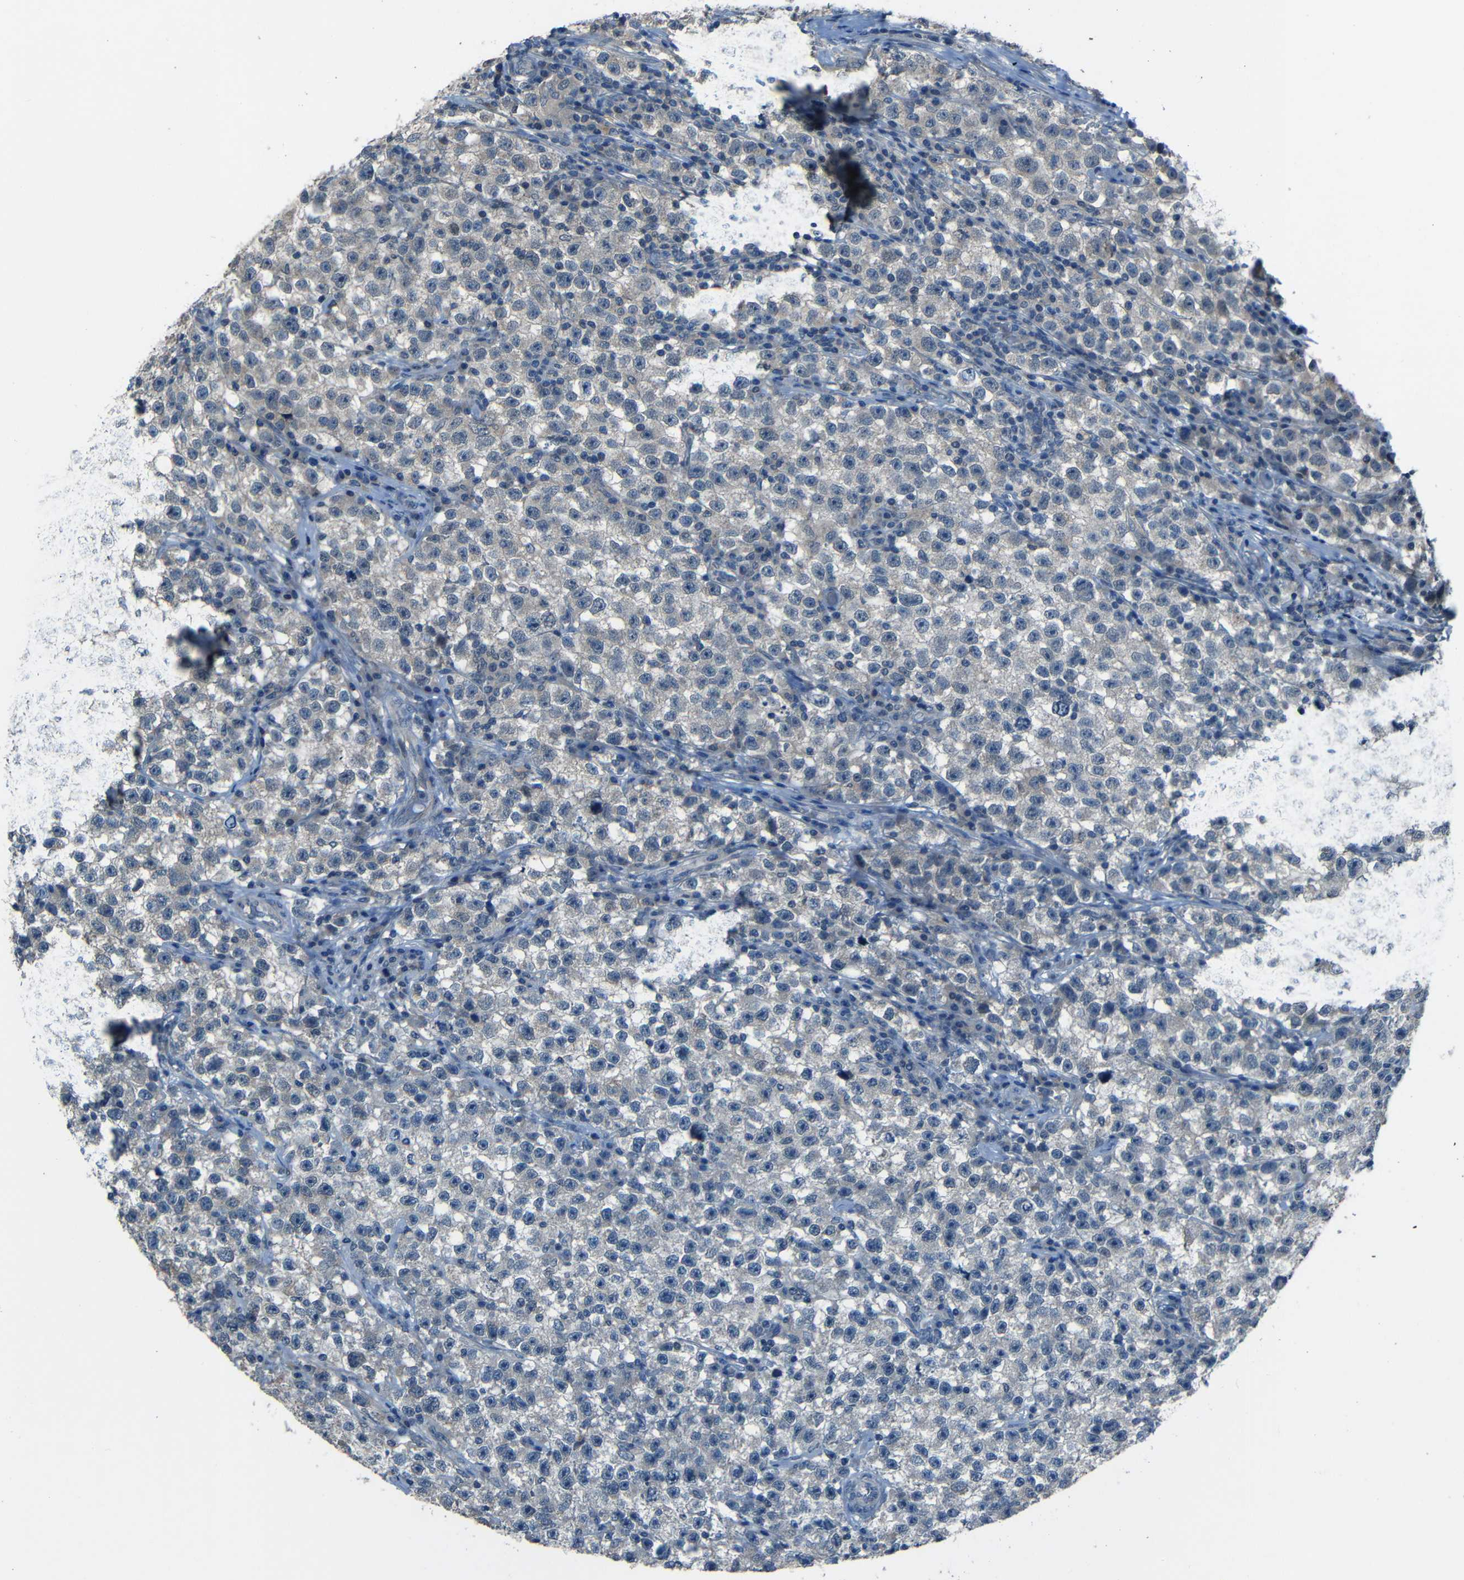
{"staining": {"intensity": "negative", "quantity": "none", "location": "none"}, "tissue": "testis cancer", "cell_type": "Tumor cells", "image_type": "cancer", "snomed": [{"axis": "morphology", "description": "Seminoma, NOS"}, {"axis": "topography", "description": "Testis"}], "caption": "Seminoma (testis) stained for a protein using immunohistochemistry shows no positivity tumor cells.", "gene": "SLA", "patient": {"sex": "male", "age": 22}}